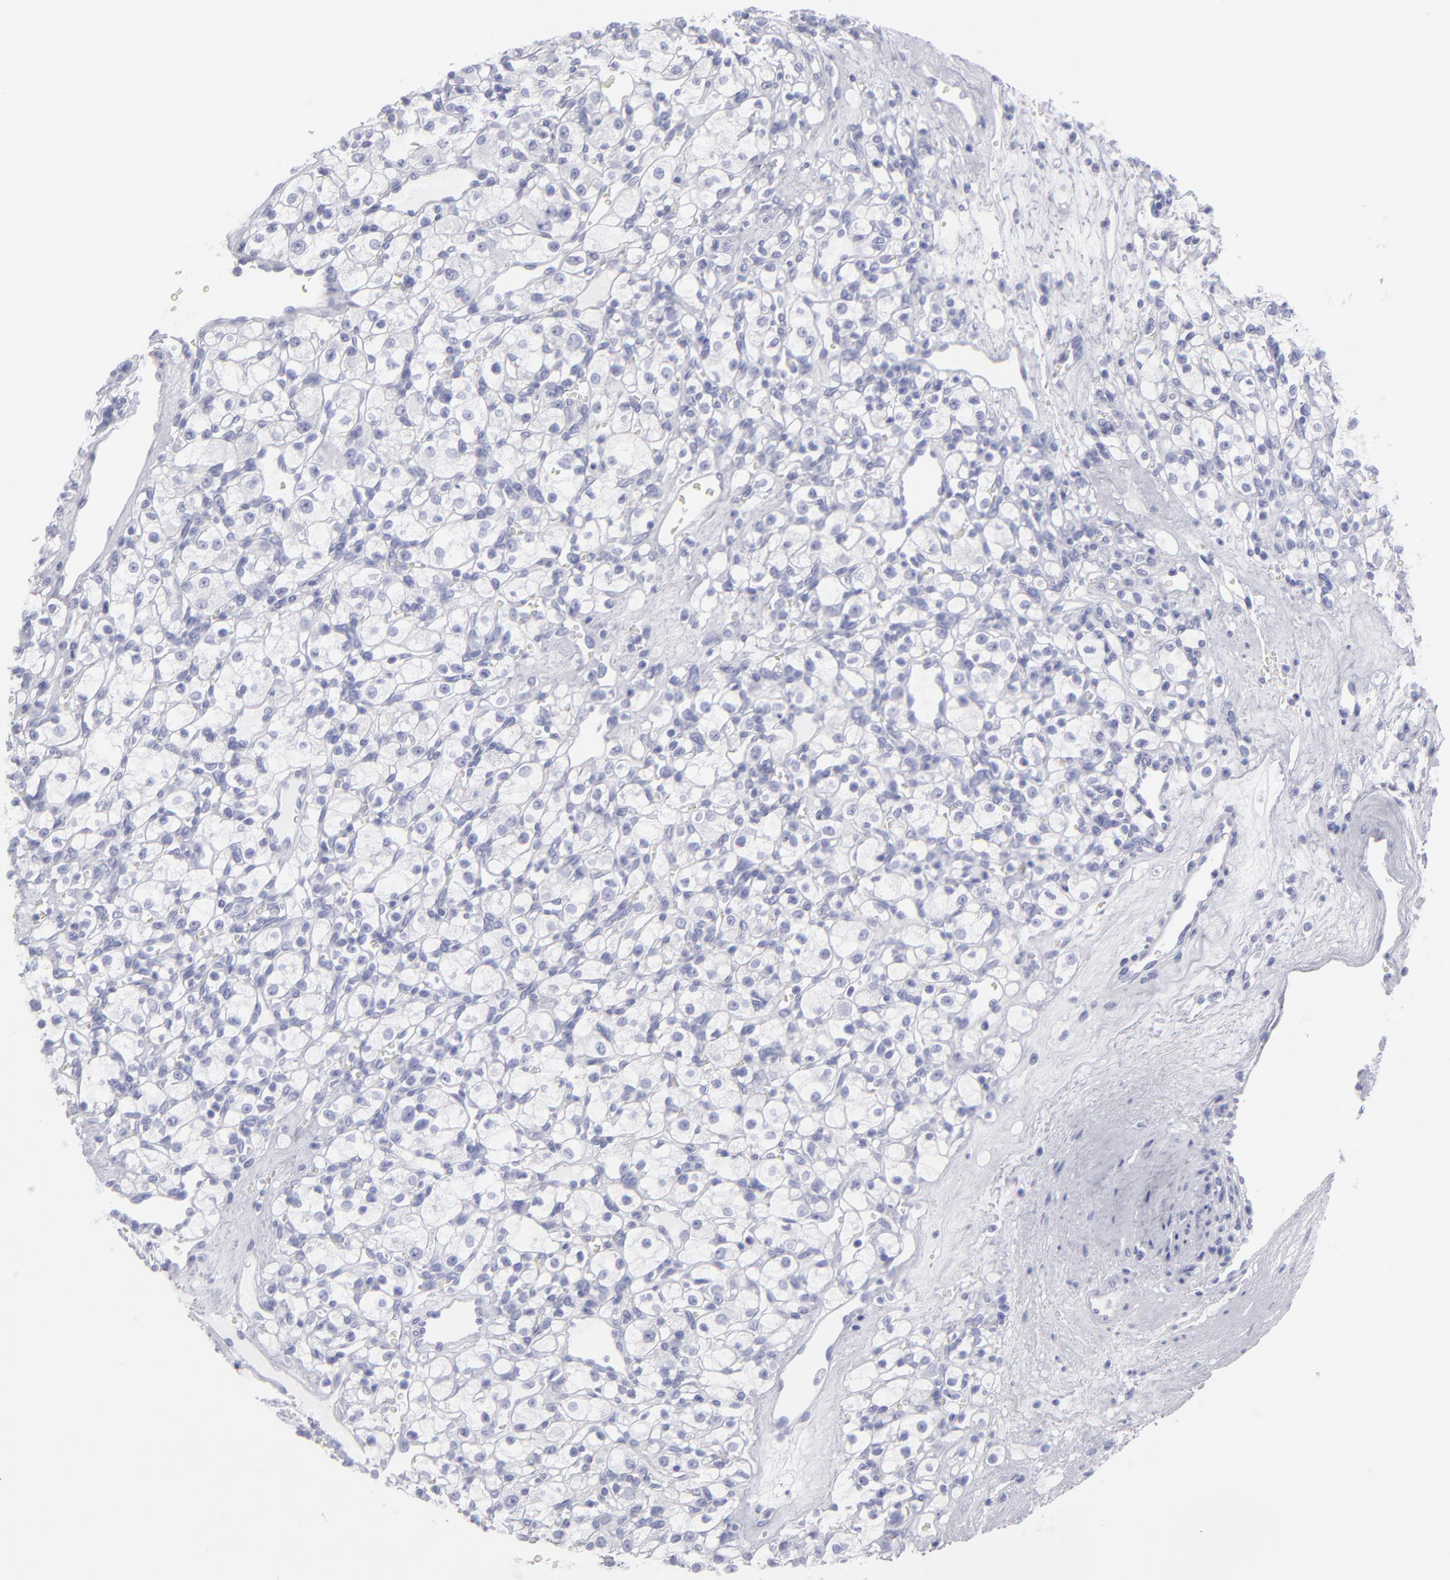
{"staining": {"intensity": "negative", "quantity": "none", "location": "none"}, "tissue": "renal cancer", "cell_type": "Tumor cells", "image_type": "cancer", "snomed": [{"axis": "morphology", "description": "Adenocarcinoma, NOS"}, {"axis": "topography", "description": "Kidney"}], "caption": "High magnification brightfield microscopy of renal adenocarcinoma stained with DAB (3,3'-diaminobenzidine) (brown) and counterstained with hematoxylin (blue): tumor cells show no significant staining.", "gene": "CALR", "patient": {"sex": "female", "age": 62}}